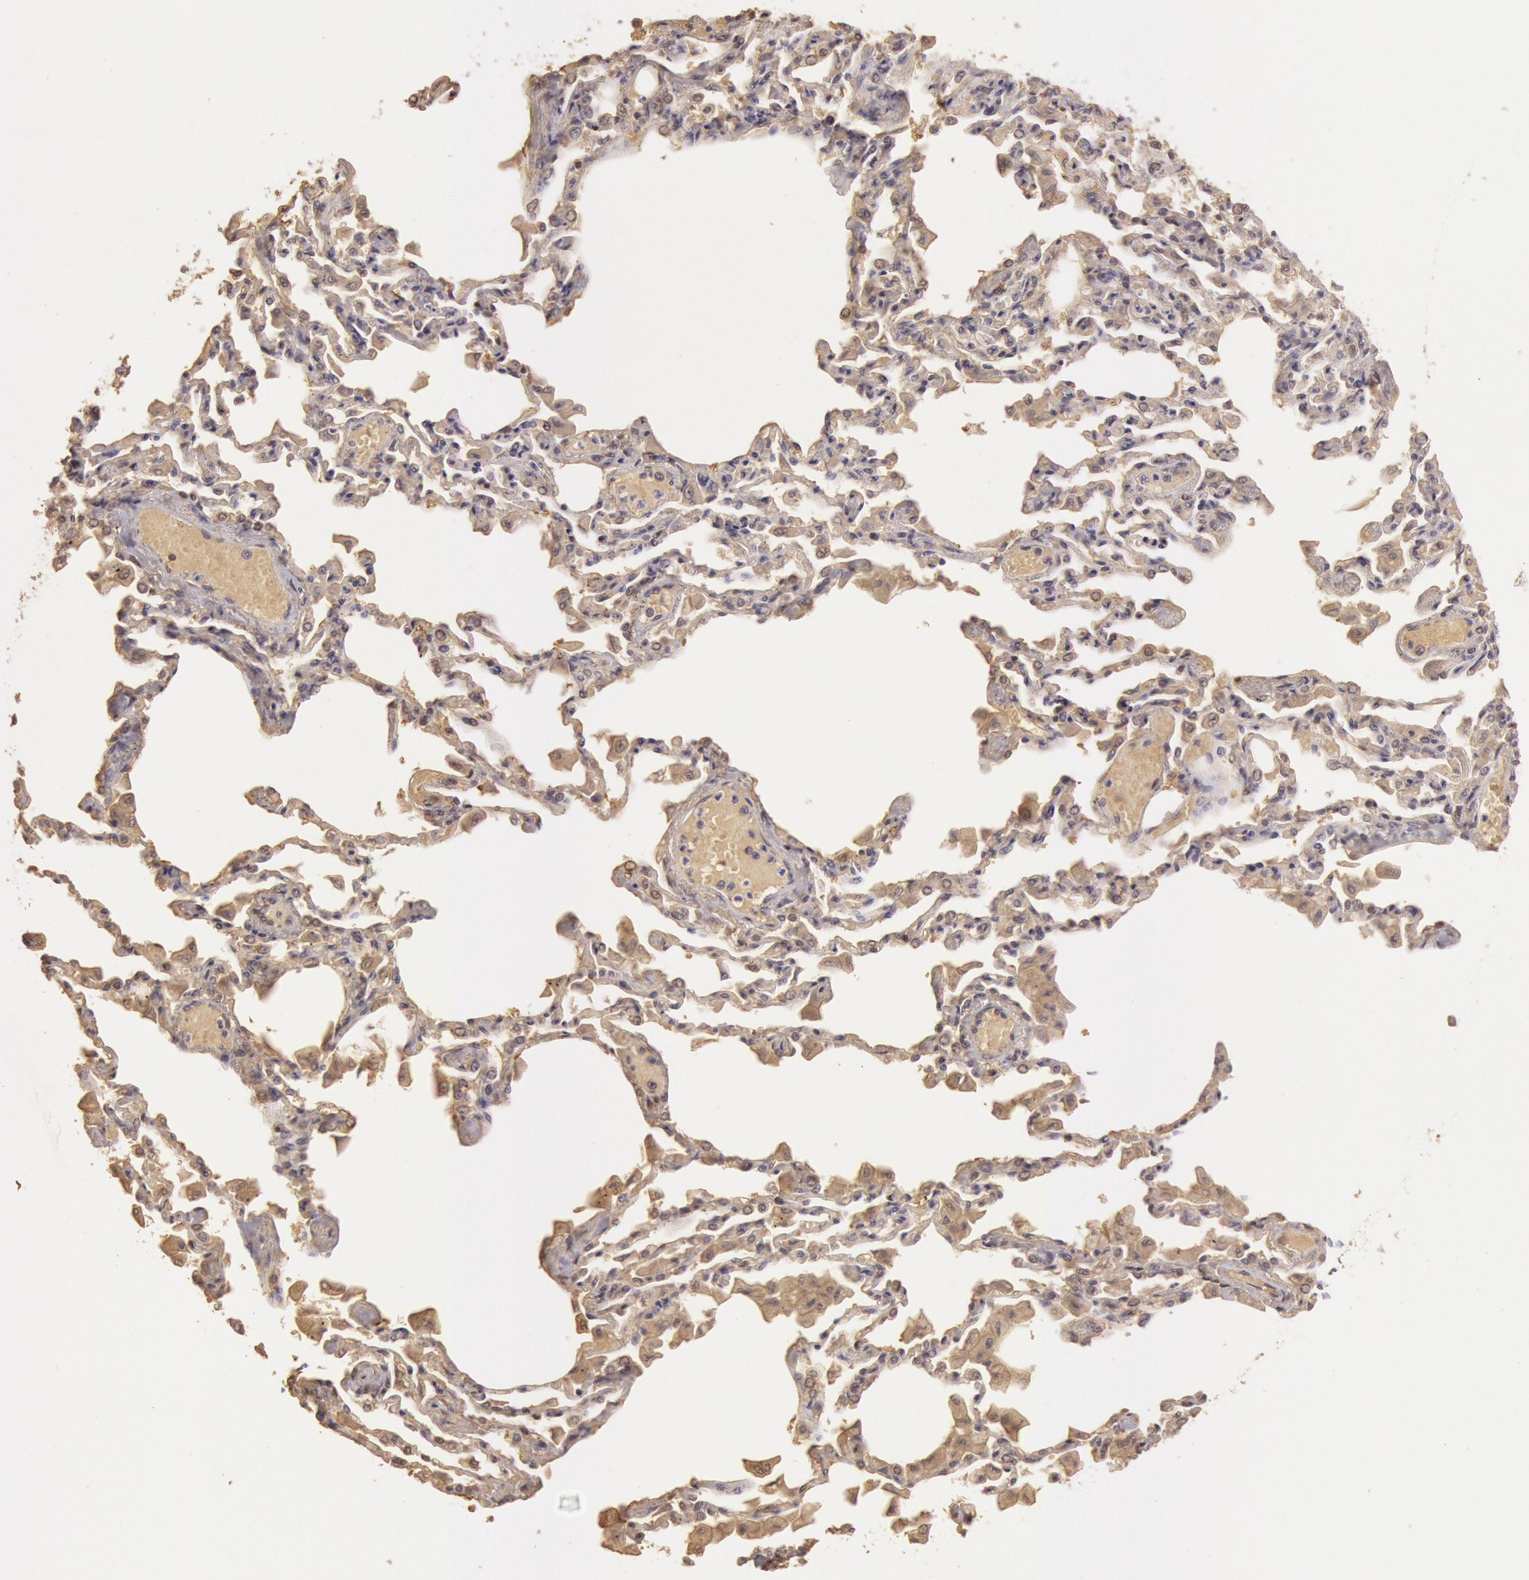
{"staining": {"intensity": "moderate", "quantity": ">75%", "location": "nuclear"}, "tissue": "adipose tissue", "cell_type": "Adipocytes", "image_type": "normal", "snomed": [{"axis": "morphology", "description": "Normal tissue, NOS"}, {"axis": "topography", "description": "Duodenum"}], "caption": "A medium amount of moderate nuclear expression is seen in approximately >75% of adipocytes in benign adipose tissue.", "gene": "SOD1", "patient": {"sex": "male", "age": 63}}